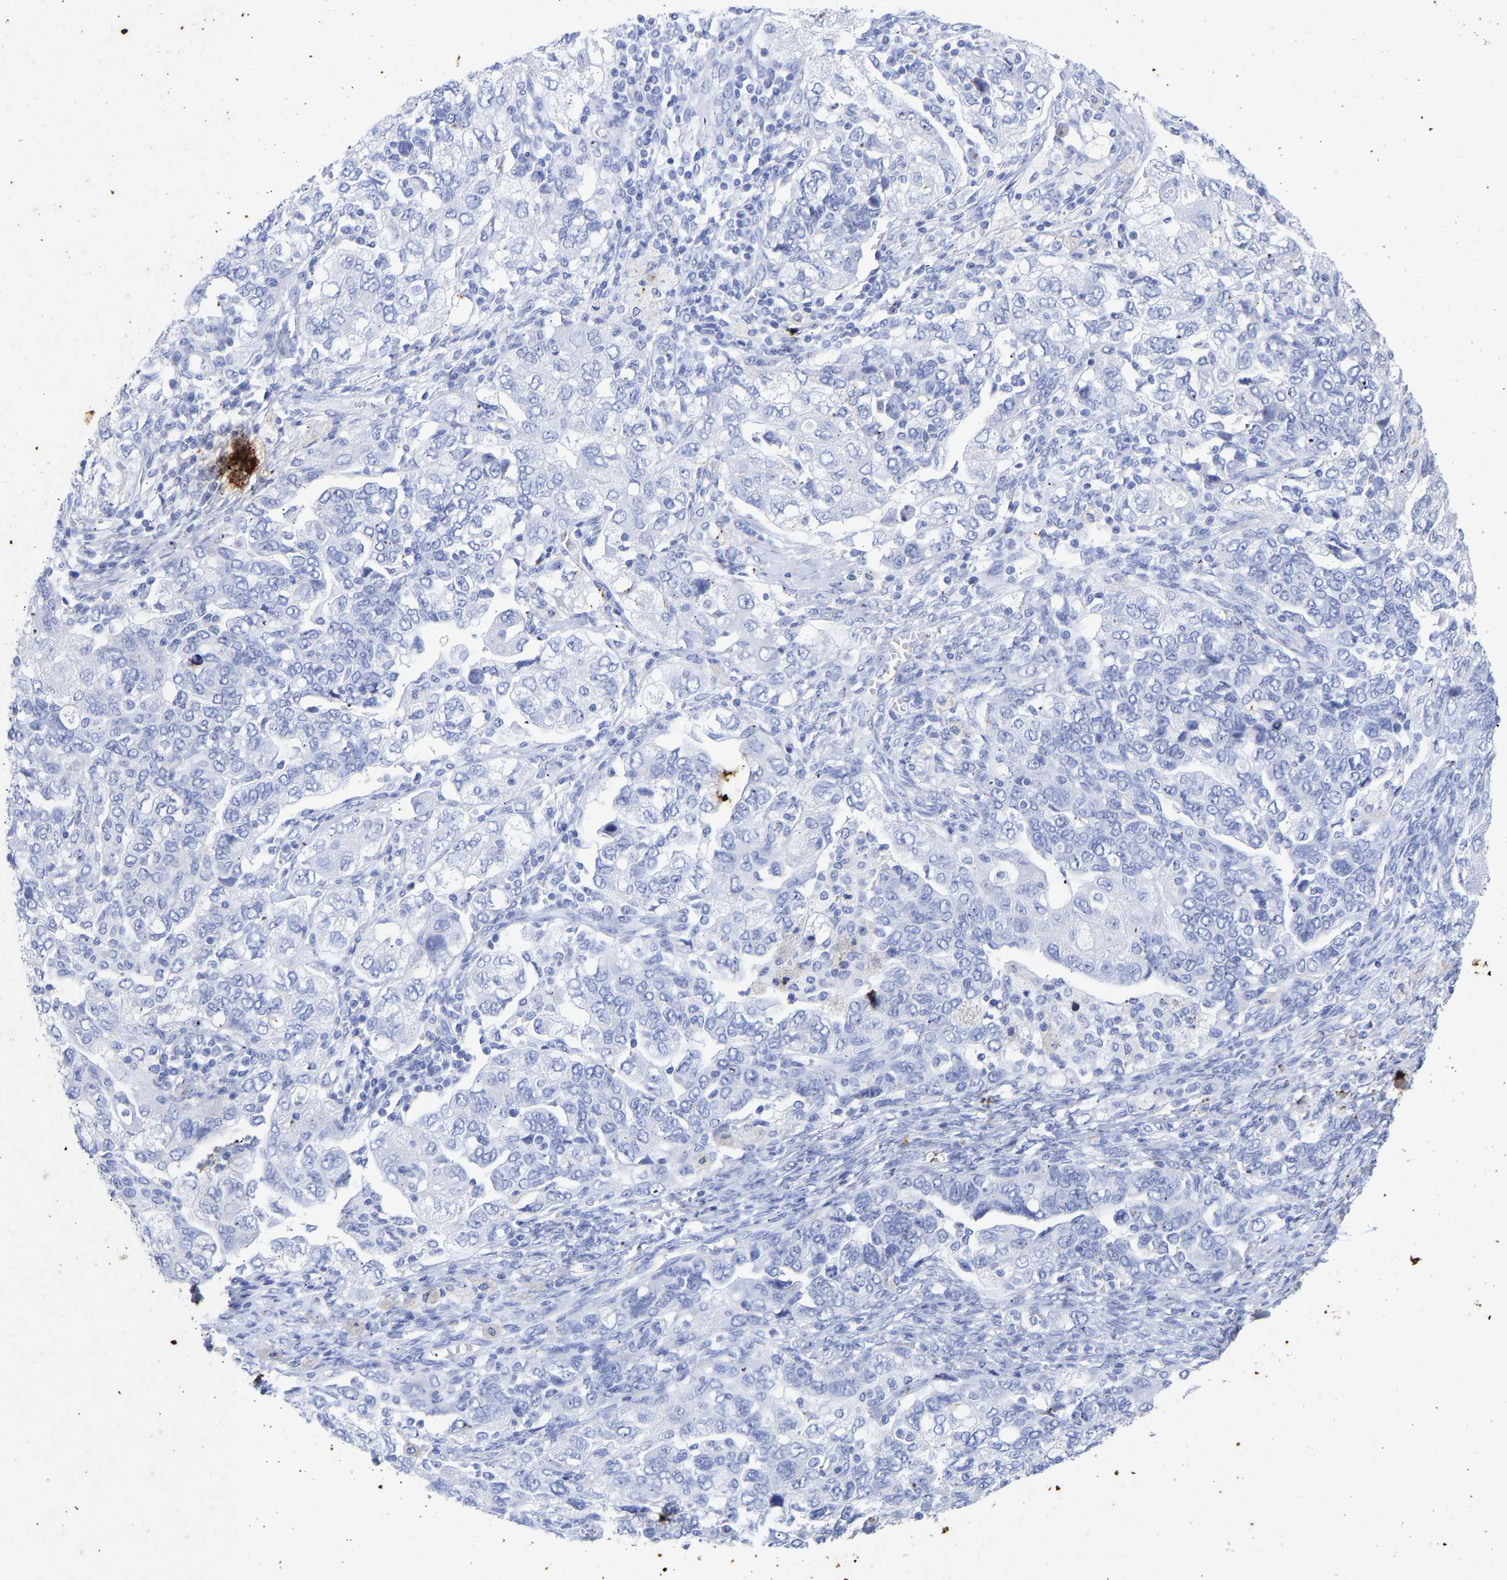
{"staining": {"intensity": "negative", "quantity": "none", "location": "none"}, "tissue": "ovarian cancer", "cell_type": "Tumor cells", "image_type": "cancer", "snomed": [{"axis": "morphology", "description": "Carcinoma, NOS"}, {"axis": "morphology", "description": "Cystadenocarcinoma, serous, NOS"}, {"axis": "topography", "description": "Ovary"}], "caption": "Immunohistochemistry (IHC) photomicrograph of neoplastic tissue: human ovarian cancer (serous cystadenocarcinoma) stained with DAB displays no significant protein expression in tumor cells.", "gene": "KRT1", "patient": {"sex": "female", "age": 69}}